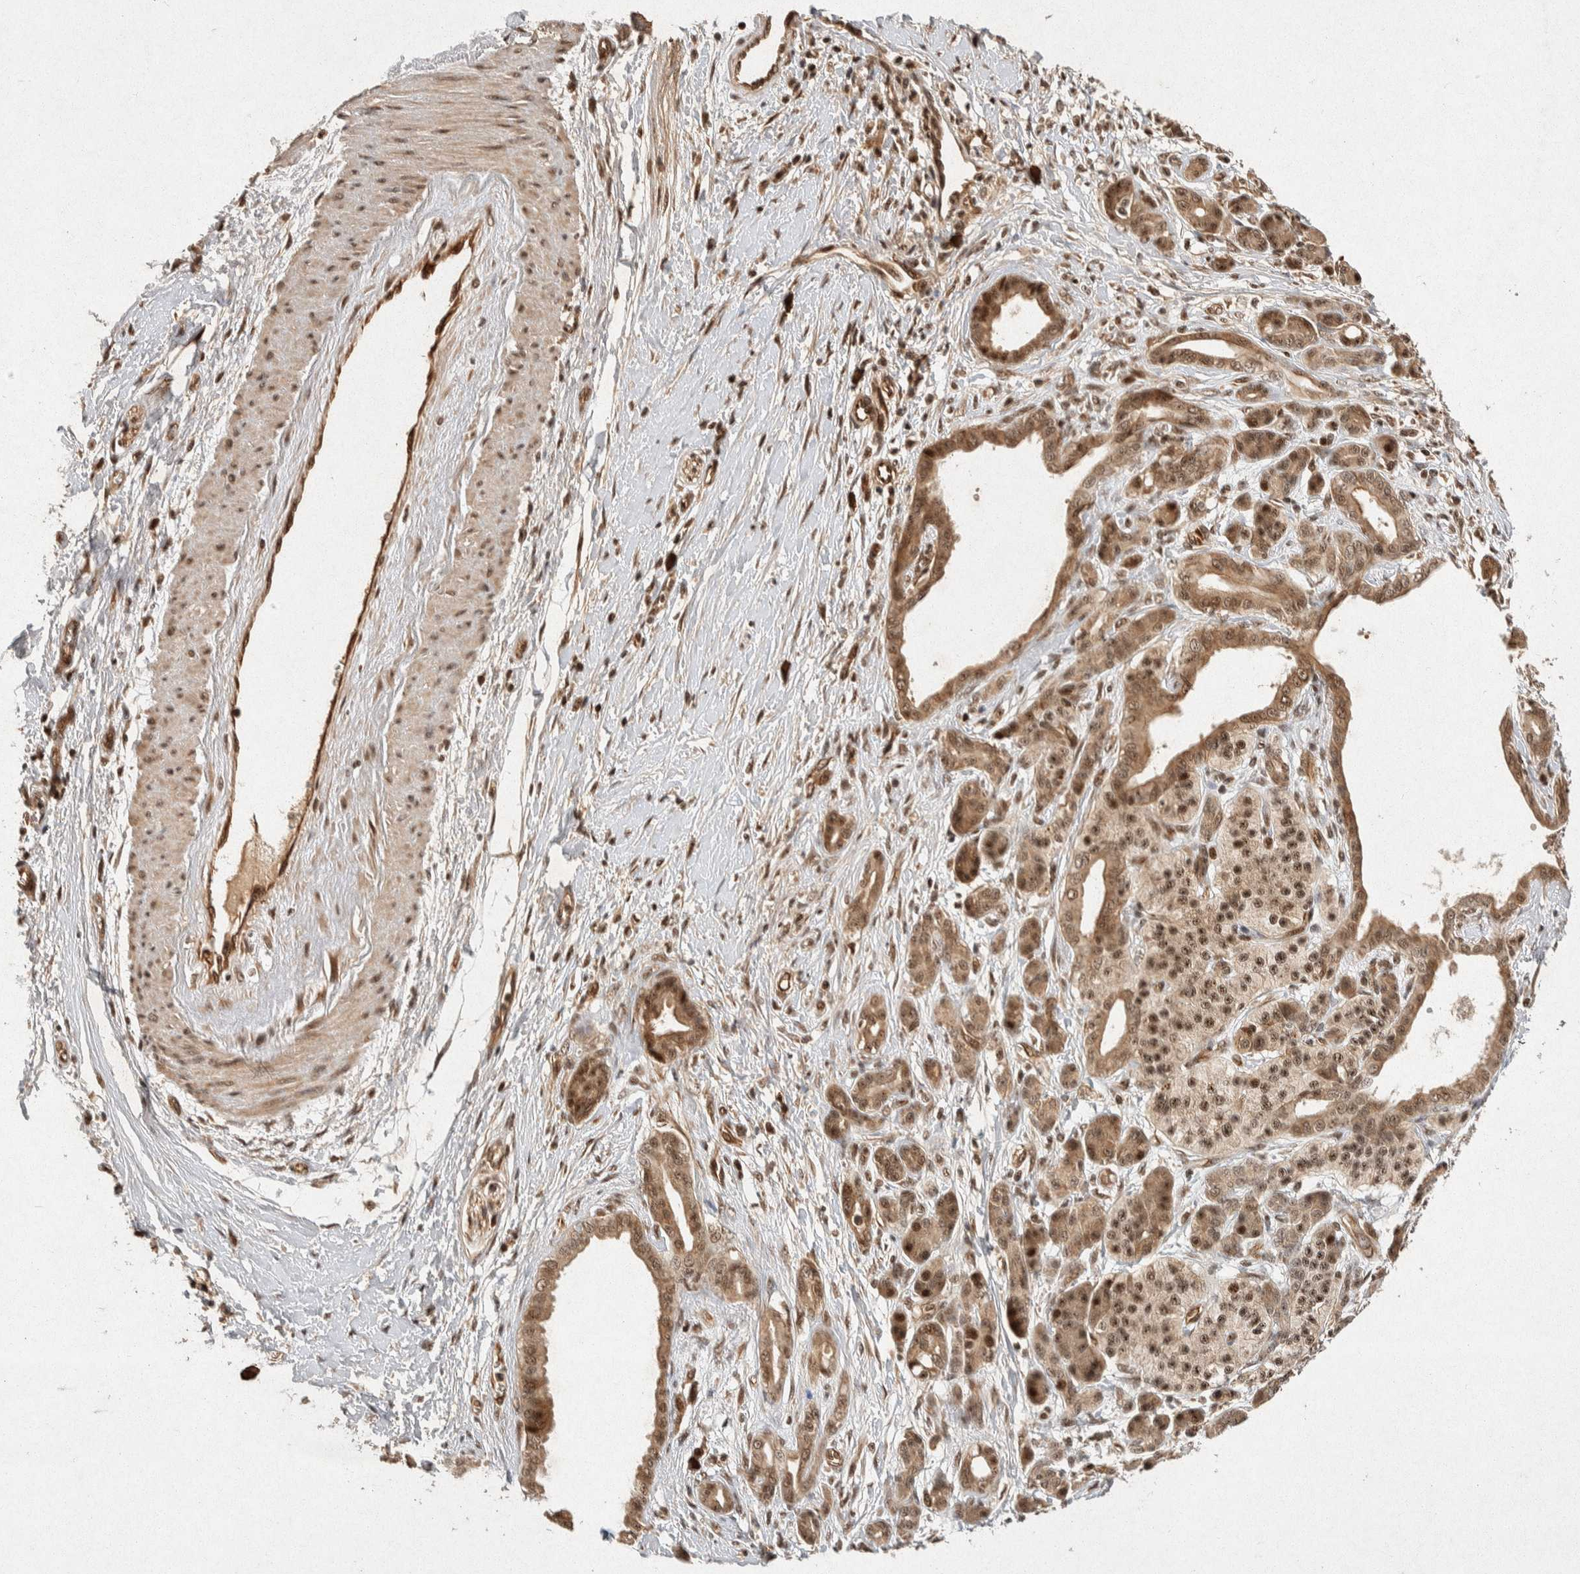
{"staining": {"intensity": "moderate", "quantity": ">75%", "location": "cytoplasmic/membranous,nuclear"}, "tissue": "pancreatic cancer", "cell_type": "Tumor cells", "image_type": "cancer", "snomed": [{"axis": "morphology", "description": "Adenocarcinoma, NOS"}, {"axis": "topography", "description": "Pancreas"}], "caption": "Immunohistochemistry photomicrograph of neoplastic tissue: adenocarcinoma (pancreatic) stained using IHC reveals medium levels of moderate protein expression localized specifically in the cytoplasmic/membranous and nuclear of tumor cells, appearing as a cytoplasmic/membranous and nuclear brown color.", "gene": "TOR1B", "patient": {"sex": "male", "age": 59}}